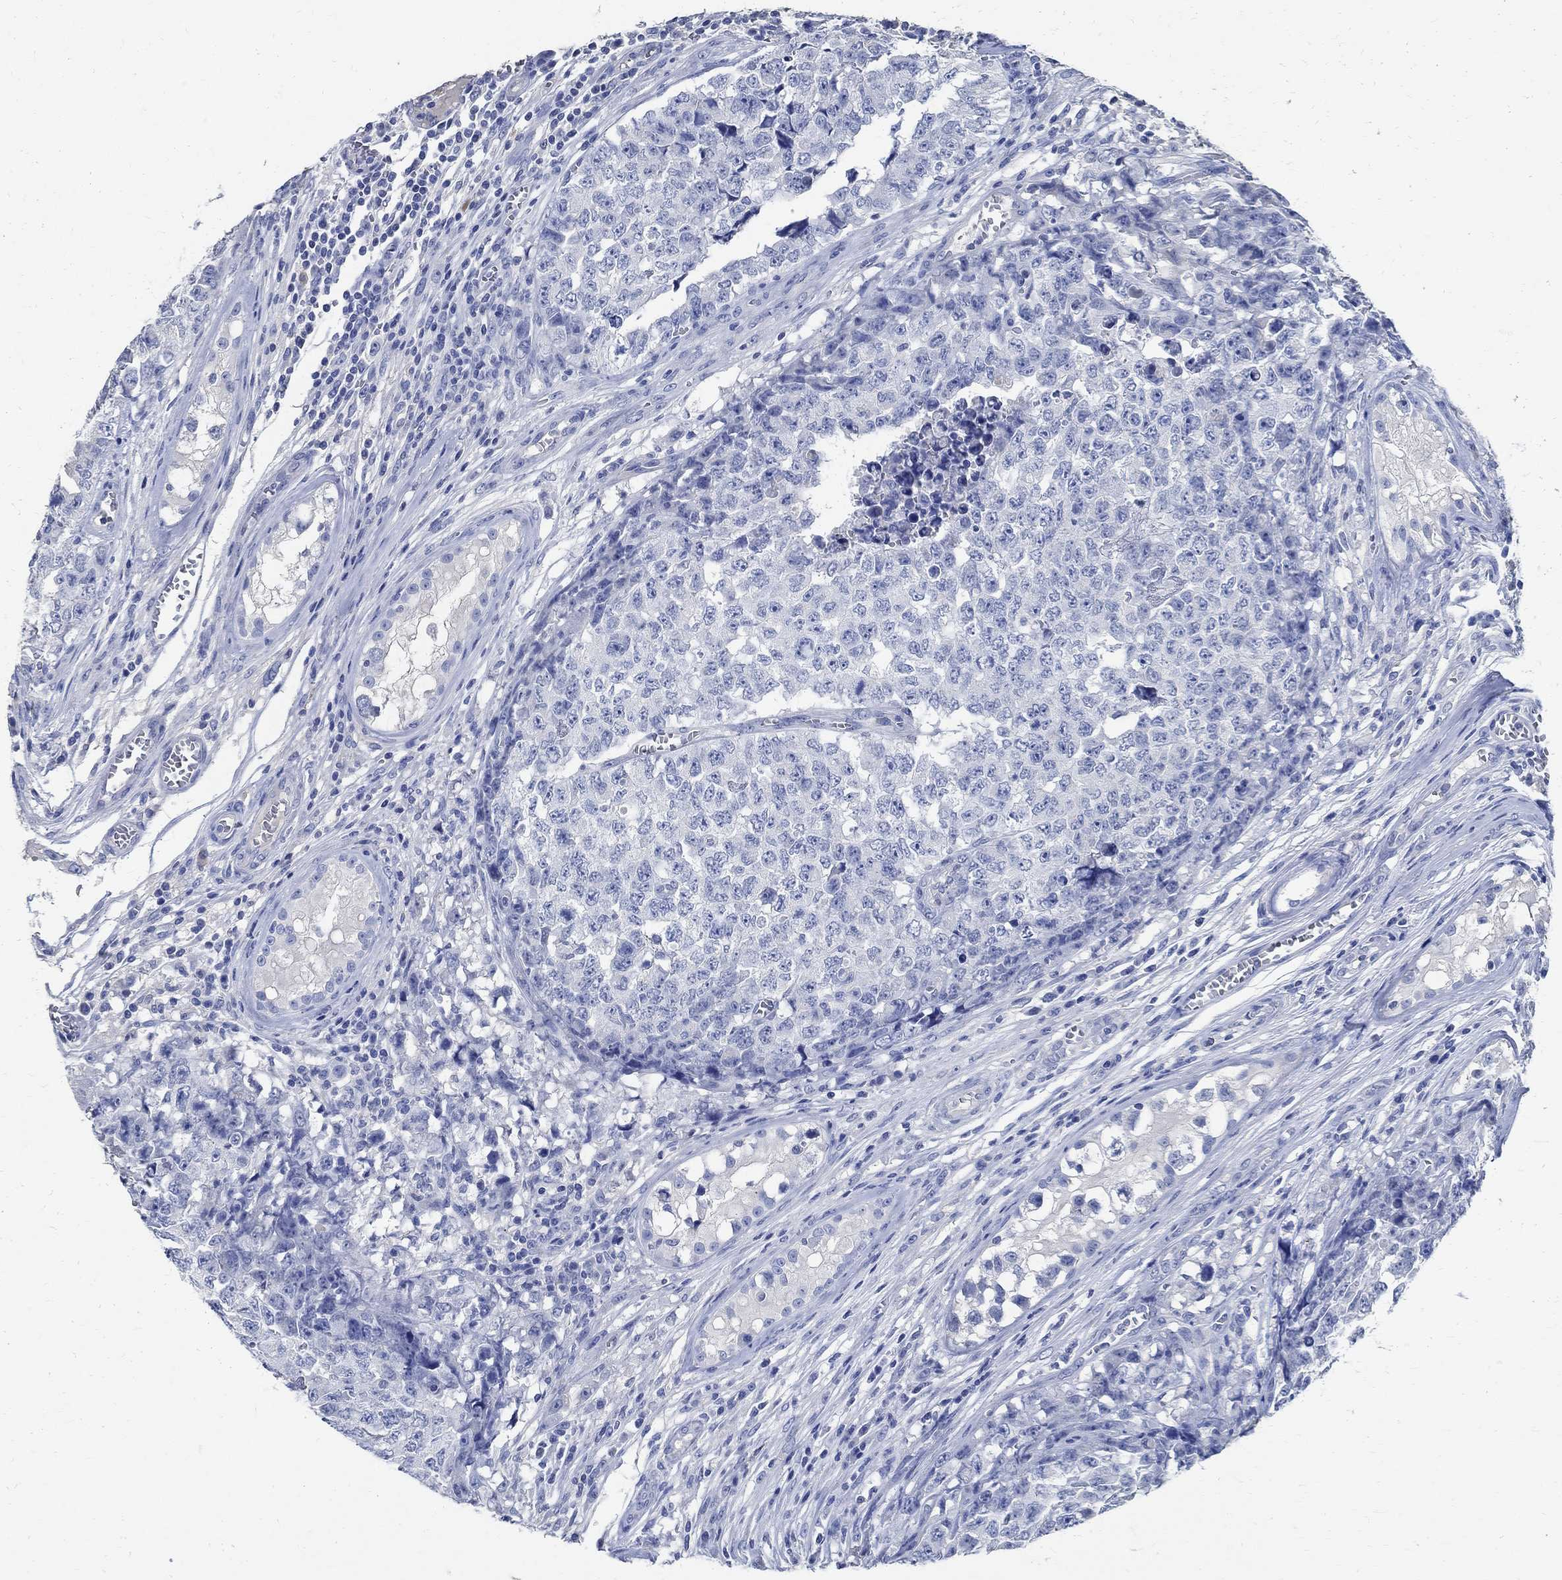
{"staining": {"intensity": "negative", "quantity": "none", "location": "none"}, "tissue": "testis cancer", "cell_type": "Tumor cells", "image_type": "cancer", "snomed": [{"axis": "morphology", "description": "Carcinoma, Embryonal, NOS"}, {"axis": "topography", "description": "Testis"}], "caption": "There is no significant staining in tumor cells of embryonal carcinoma (testis).", "gene": "PRX", "patient": {"sex": "male", "age": 23}}